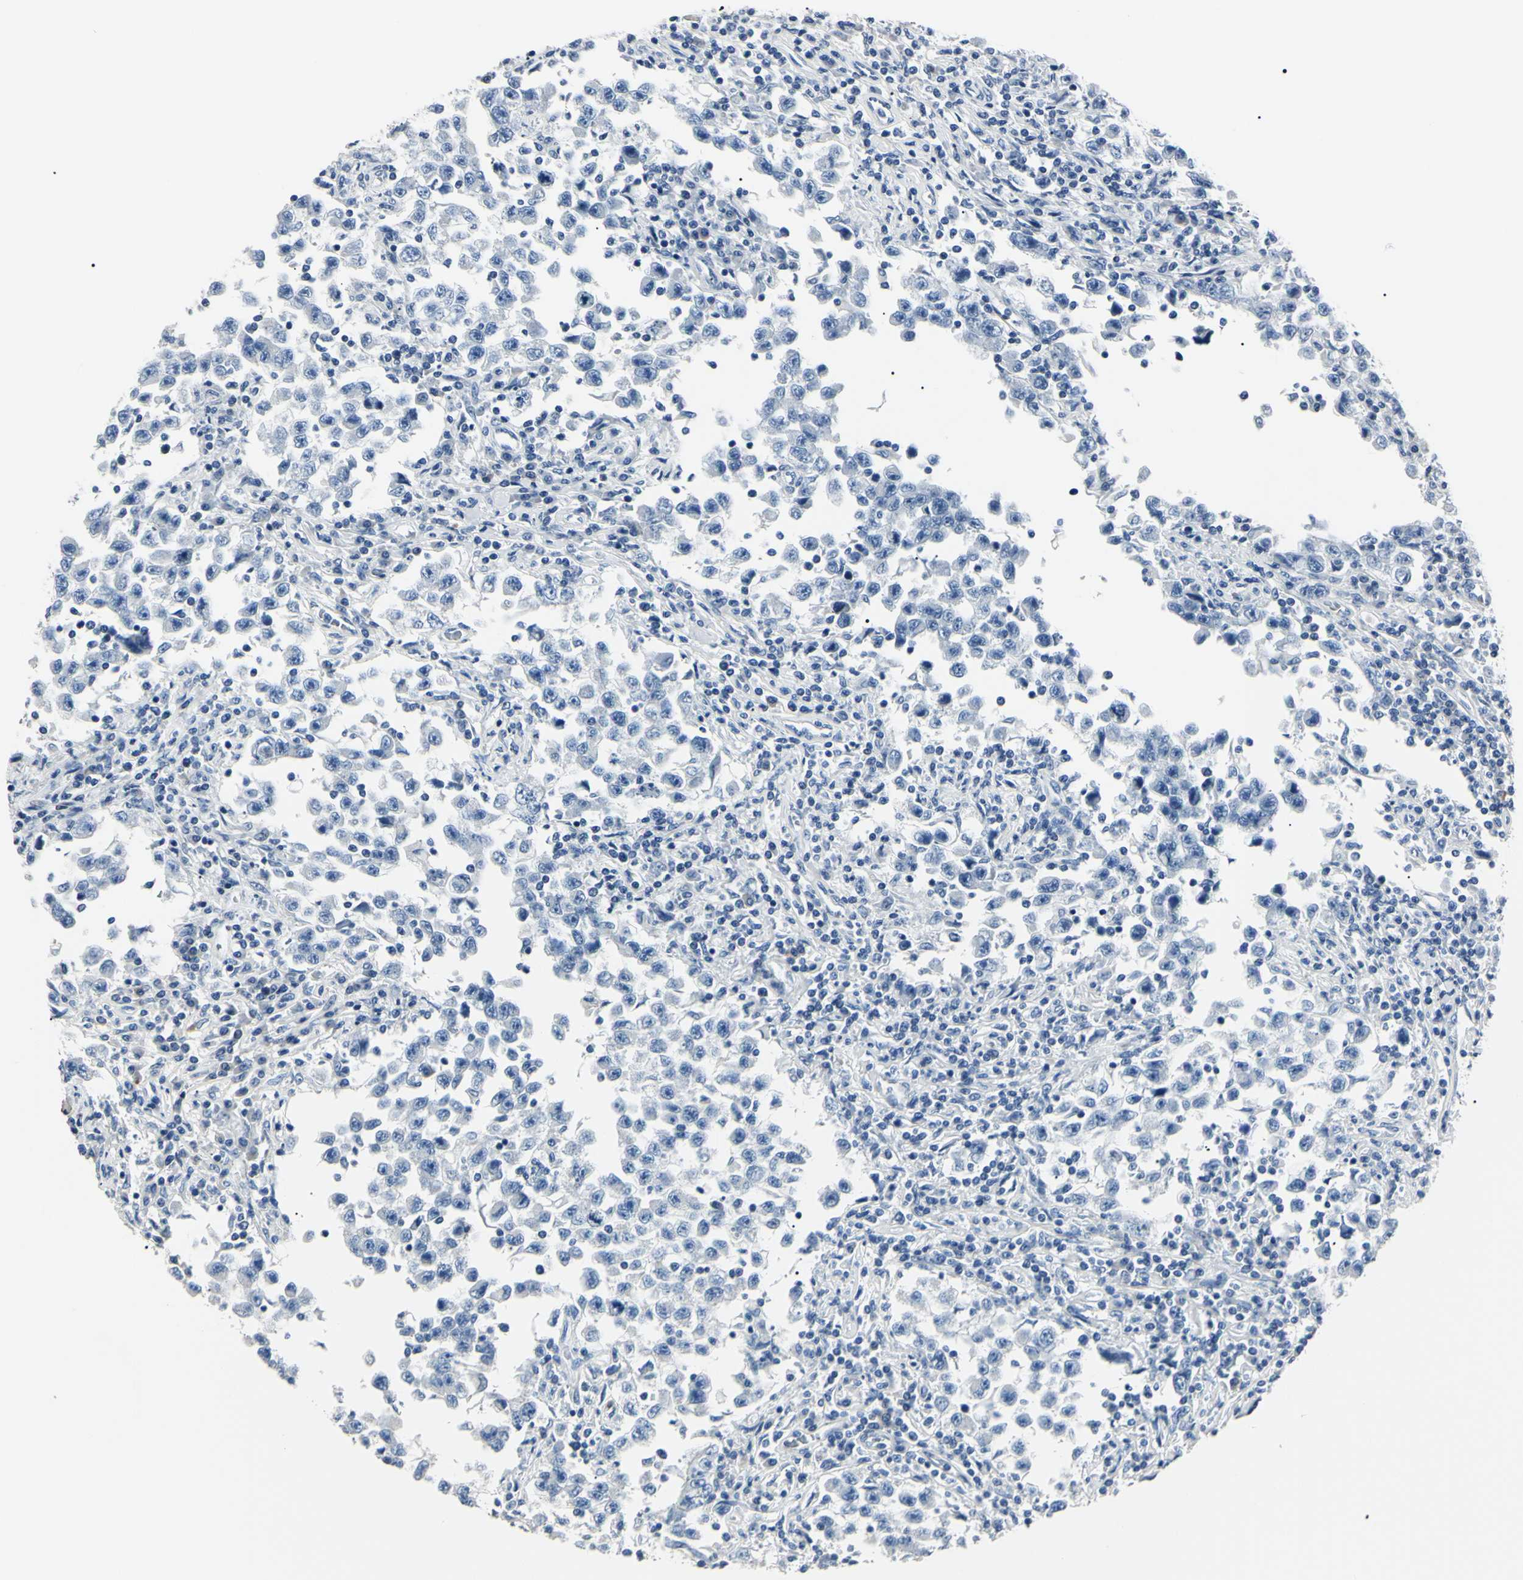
{"staining": {"intensity": "negative", "quantity": "none", "location": "none"}, "tissue": "testis cancer", "cell_type": "Tumor cells", "image_type": "cancer", "snomed": [{"axis": "morphology", "description": "Carcinoma, Embryonal, NOS"}, {"axis": "topography", "description": "Testis"}], "caption": "The immunohistochemistry photomicrograph has no significant staining in tumor cells of testis embryonal carcinoma tissue.", "gene": "AKR1C3", "patient": {"sex": "male", "age": 21}}